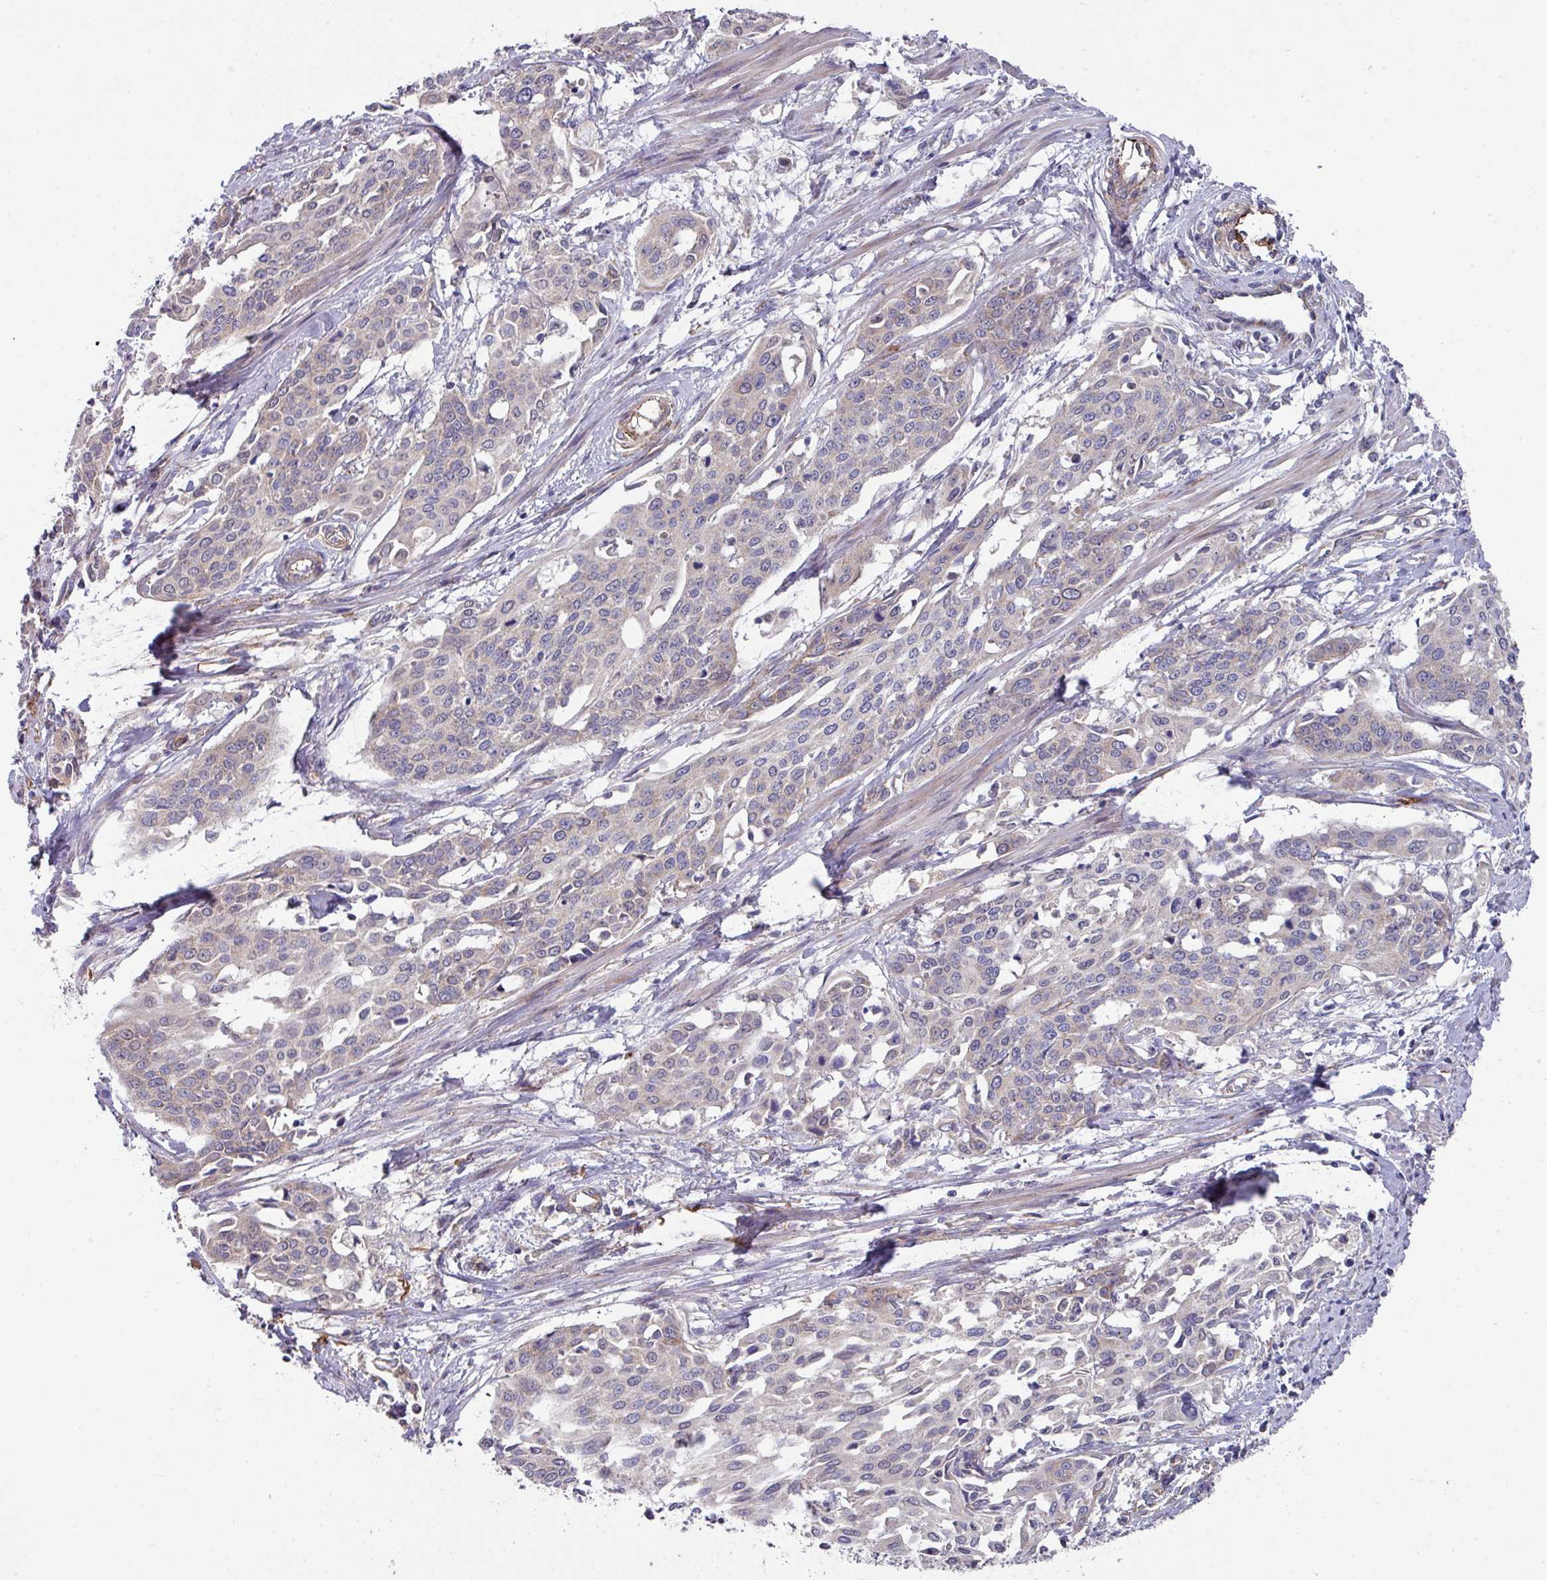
{"staining": {"intensity": "weak", "quantity": "25%-75%", "location": "cytoplasmic/membranous"}, "tissue": "cervical cancer", "cell_type": "Tumor cells", "image_type": "cancer", "snomed": [{"axis": "morphology", "description": "Squamous cell carcinoma, NOS"}, {"axis": "topography", "description": "Cervix"}], "caption": "The image shows immunohistochemical staining of cervical cancer (squamous cell carcinoma). There is weak cytoplasmic/membranous positivity is identified in approximately 25%-75% of tumor cells.", "gene": "DCAF12L2", "patient": {"sex": "female", "age": 44}}